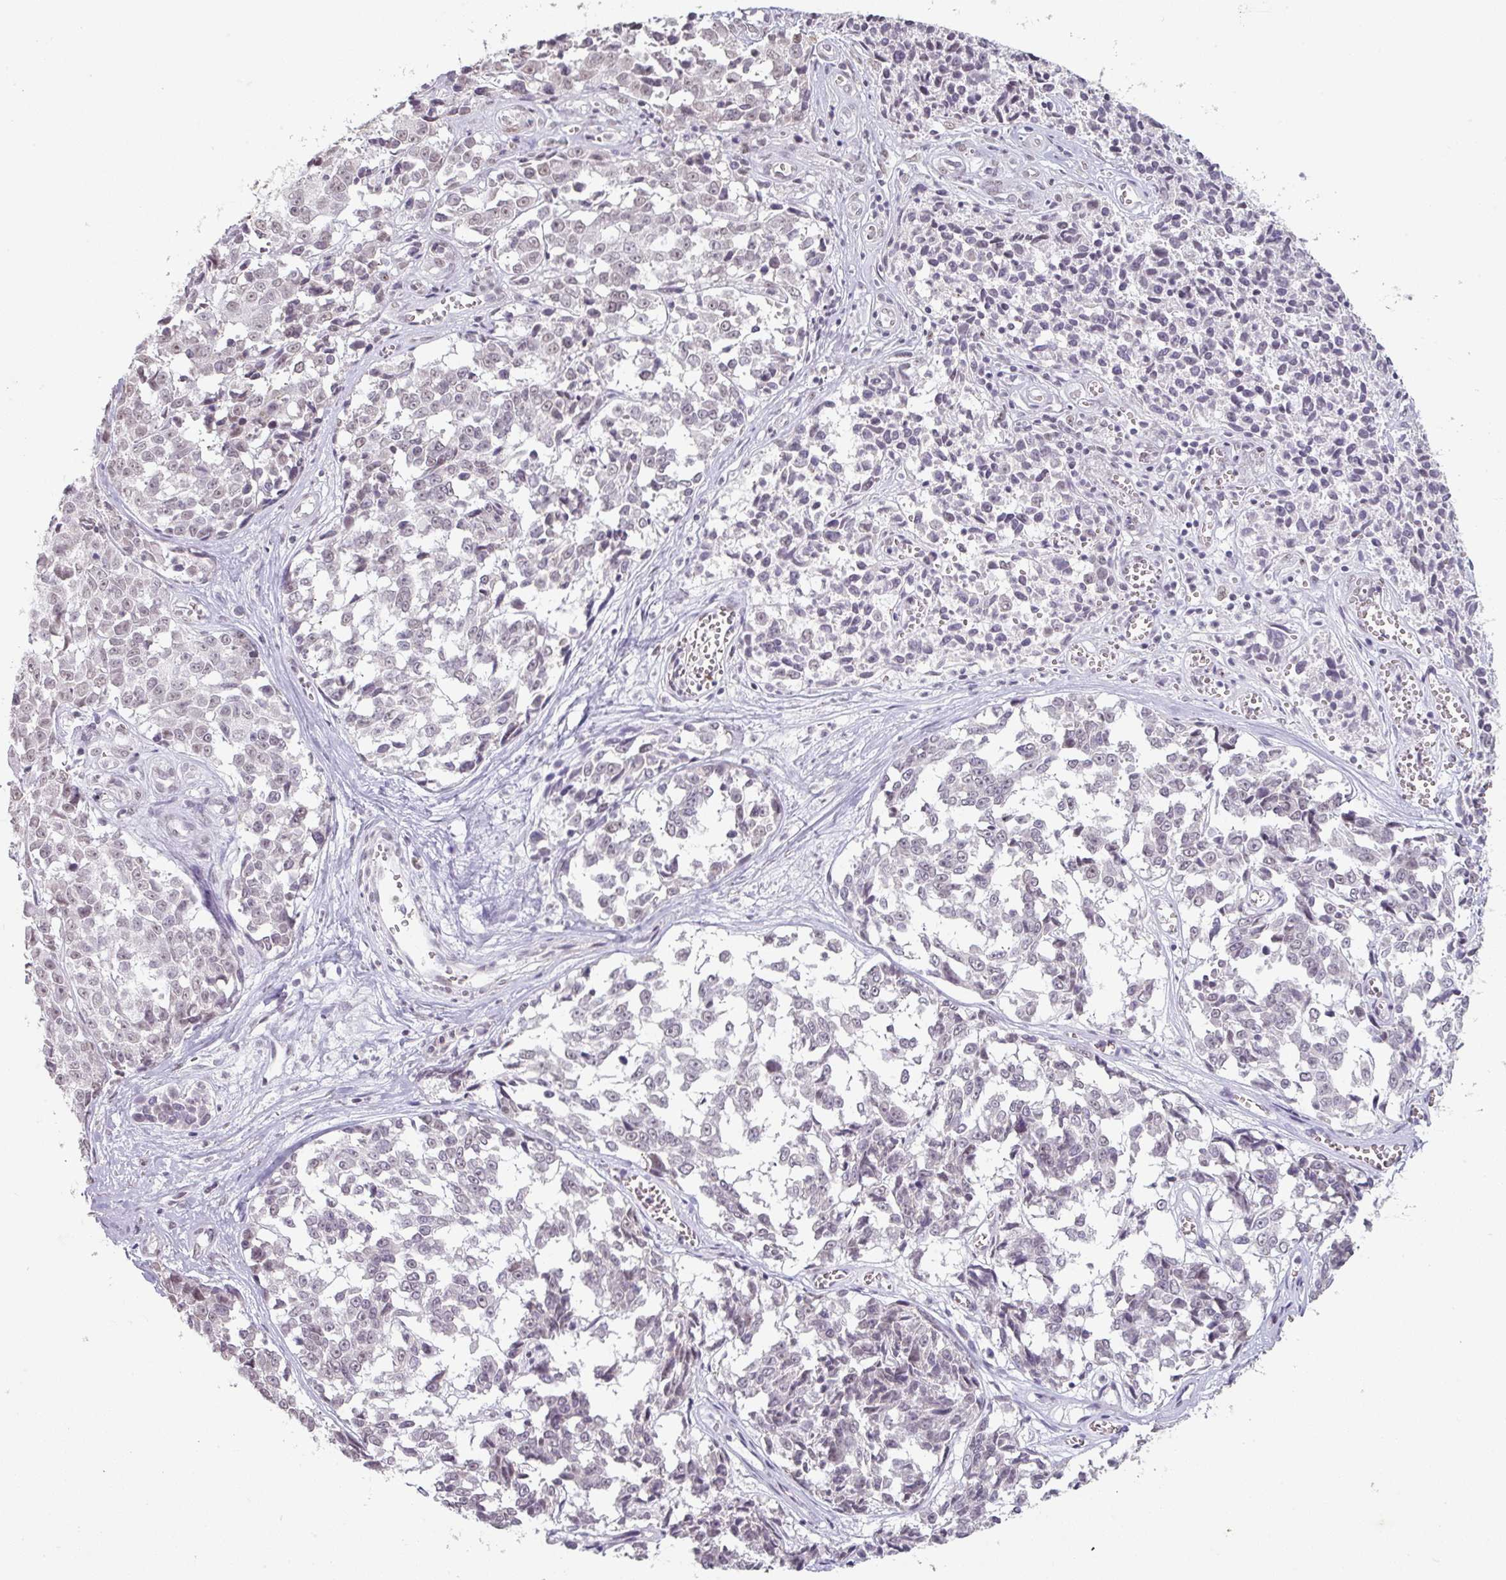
{"staining": {"intensity": "negative", "quantity": "none", "location": "none"}, "tissue": "melanoma", "cell_type": "Tumor cells", "image_type": "cancer", "snomed": [{"axis": "morphology", "description": "Malignant melanoma, NOS"}, {"axis": "topography", "description": "Skin"}], "caption": "IHC micrograph of neoplastic tissue: melanoma stained with DAB (3,3'-diaminobenzidine) demonstrates no significant protein positivity in tumor cells.", "gene": "SPRR1A", "patient": {"sex": "female", "age": 64}}